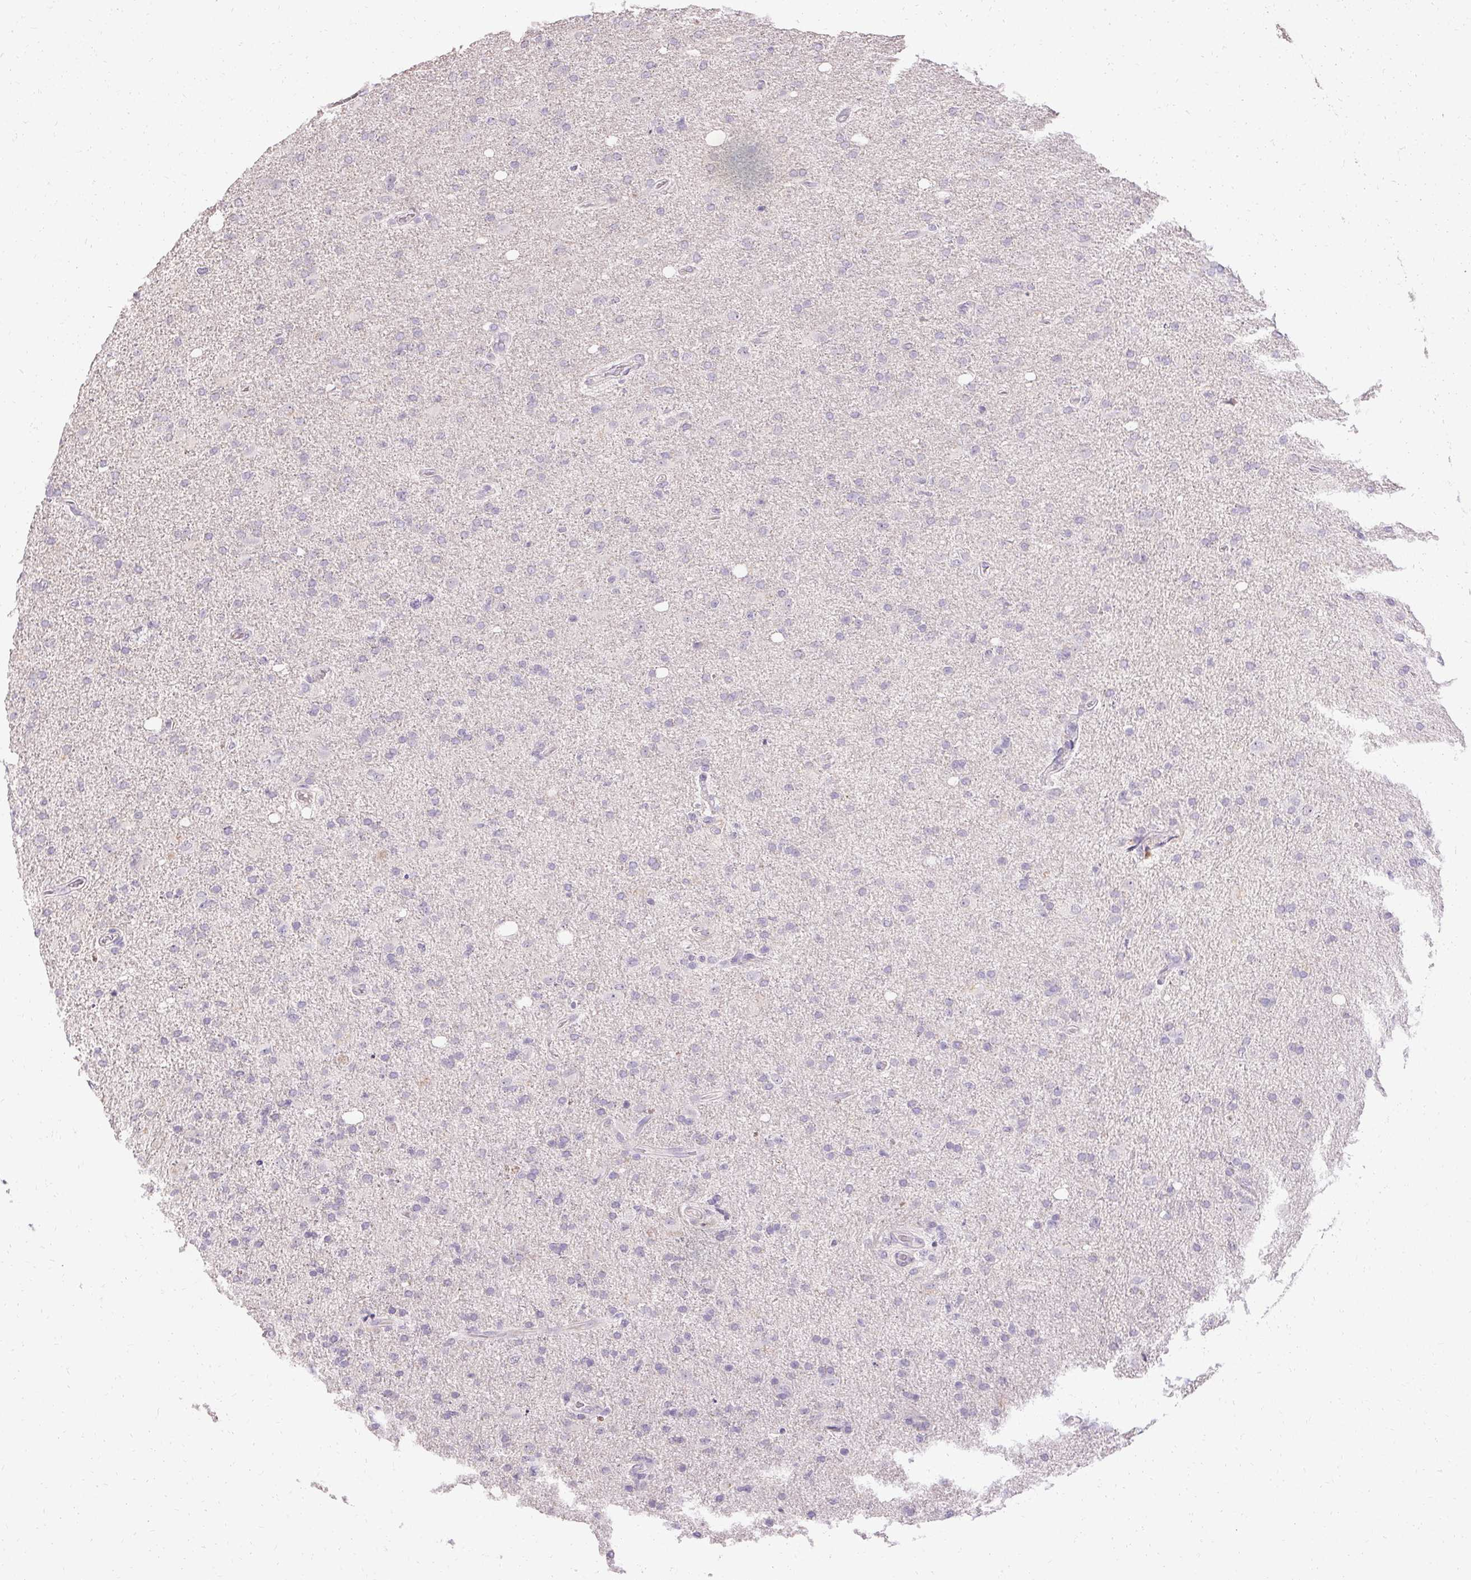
{"staining": {"intensity": "negative", "quantity": "none", "location": "none"}, "tissue": "glioma", "cell_type": "Tumor cells", "image_type": "cancer", "snomed": [{"axis": "morphology", "description": "Glioma, malignant, High grade"}, {"axis": "topography", "description": "Cerebral cortex"}], "caption": "Immunohistochemical staining of glioma shows no significant staining in tumor cells. Brightfield microscopy of immunohistochemistry stained with DAB (brown) and hematoxylin (blue), captured at high magnification.", "gene": "HSD17B3", "patient": {"sex": "male", "age": 70}}